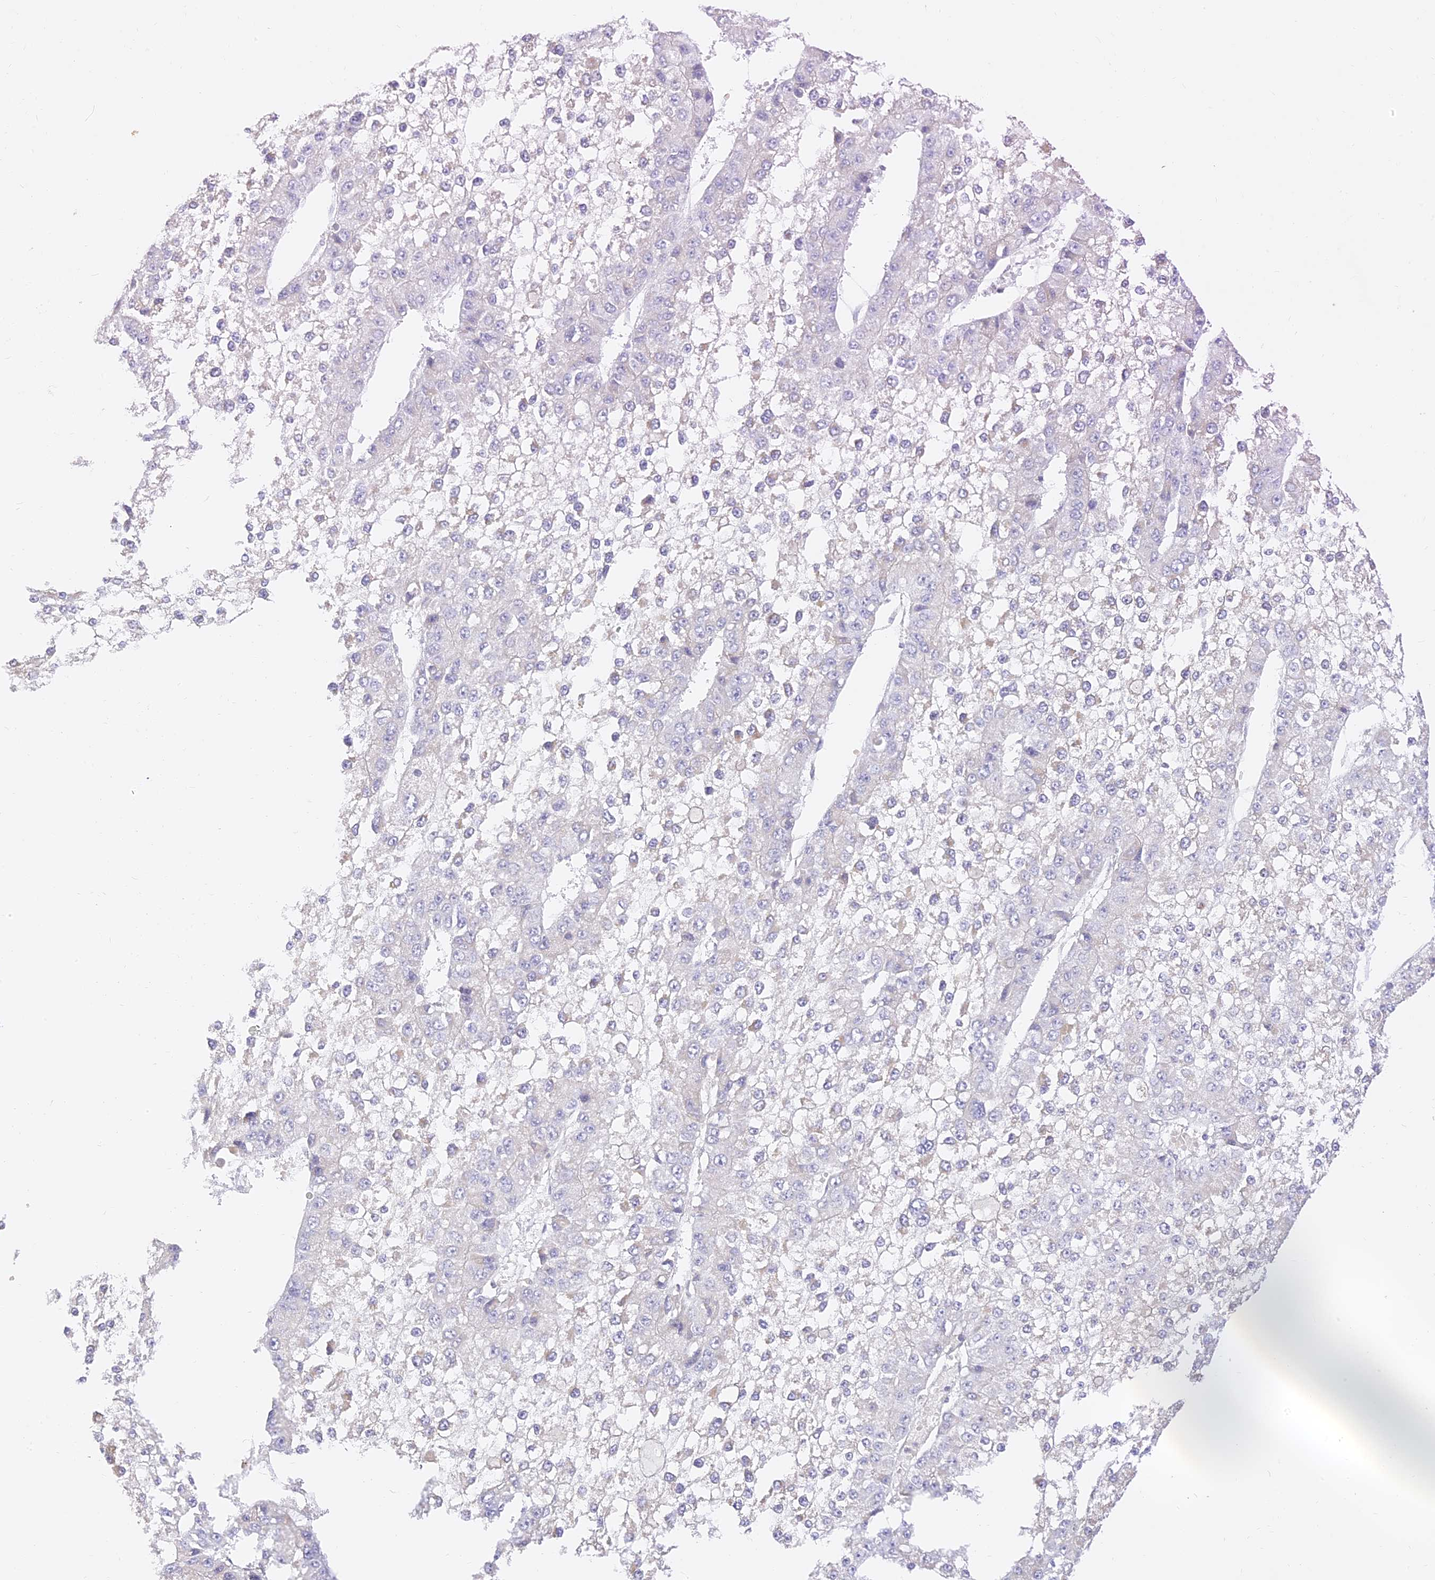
{"staining": {"intensity": "negative", "quantity": "none", "location": "none"}, "tissue": "liver cancer", "cell_type": "Tumor cells", "image_type": "cancer", "snomed": [{"axis": "morphology", "description": "Carcinoma, Hepatocellular, NOS"}, {"axis": "topography", "description": "Liver"}], "caption": "An image of human liver hepatocellular carcinoma is negative for staining in tumor cells. (IHC, brightfield microscopy, high magnification).", "gene": "LRRC15", "patient": {"sex": "female", "age": 73}}